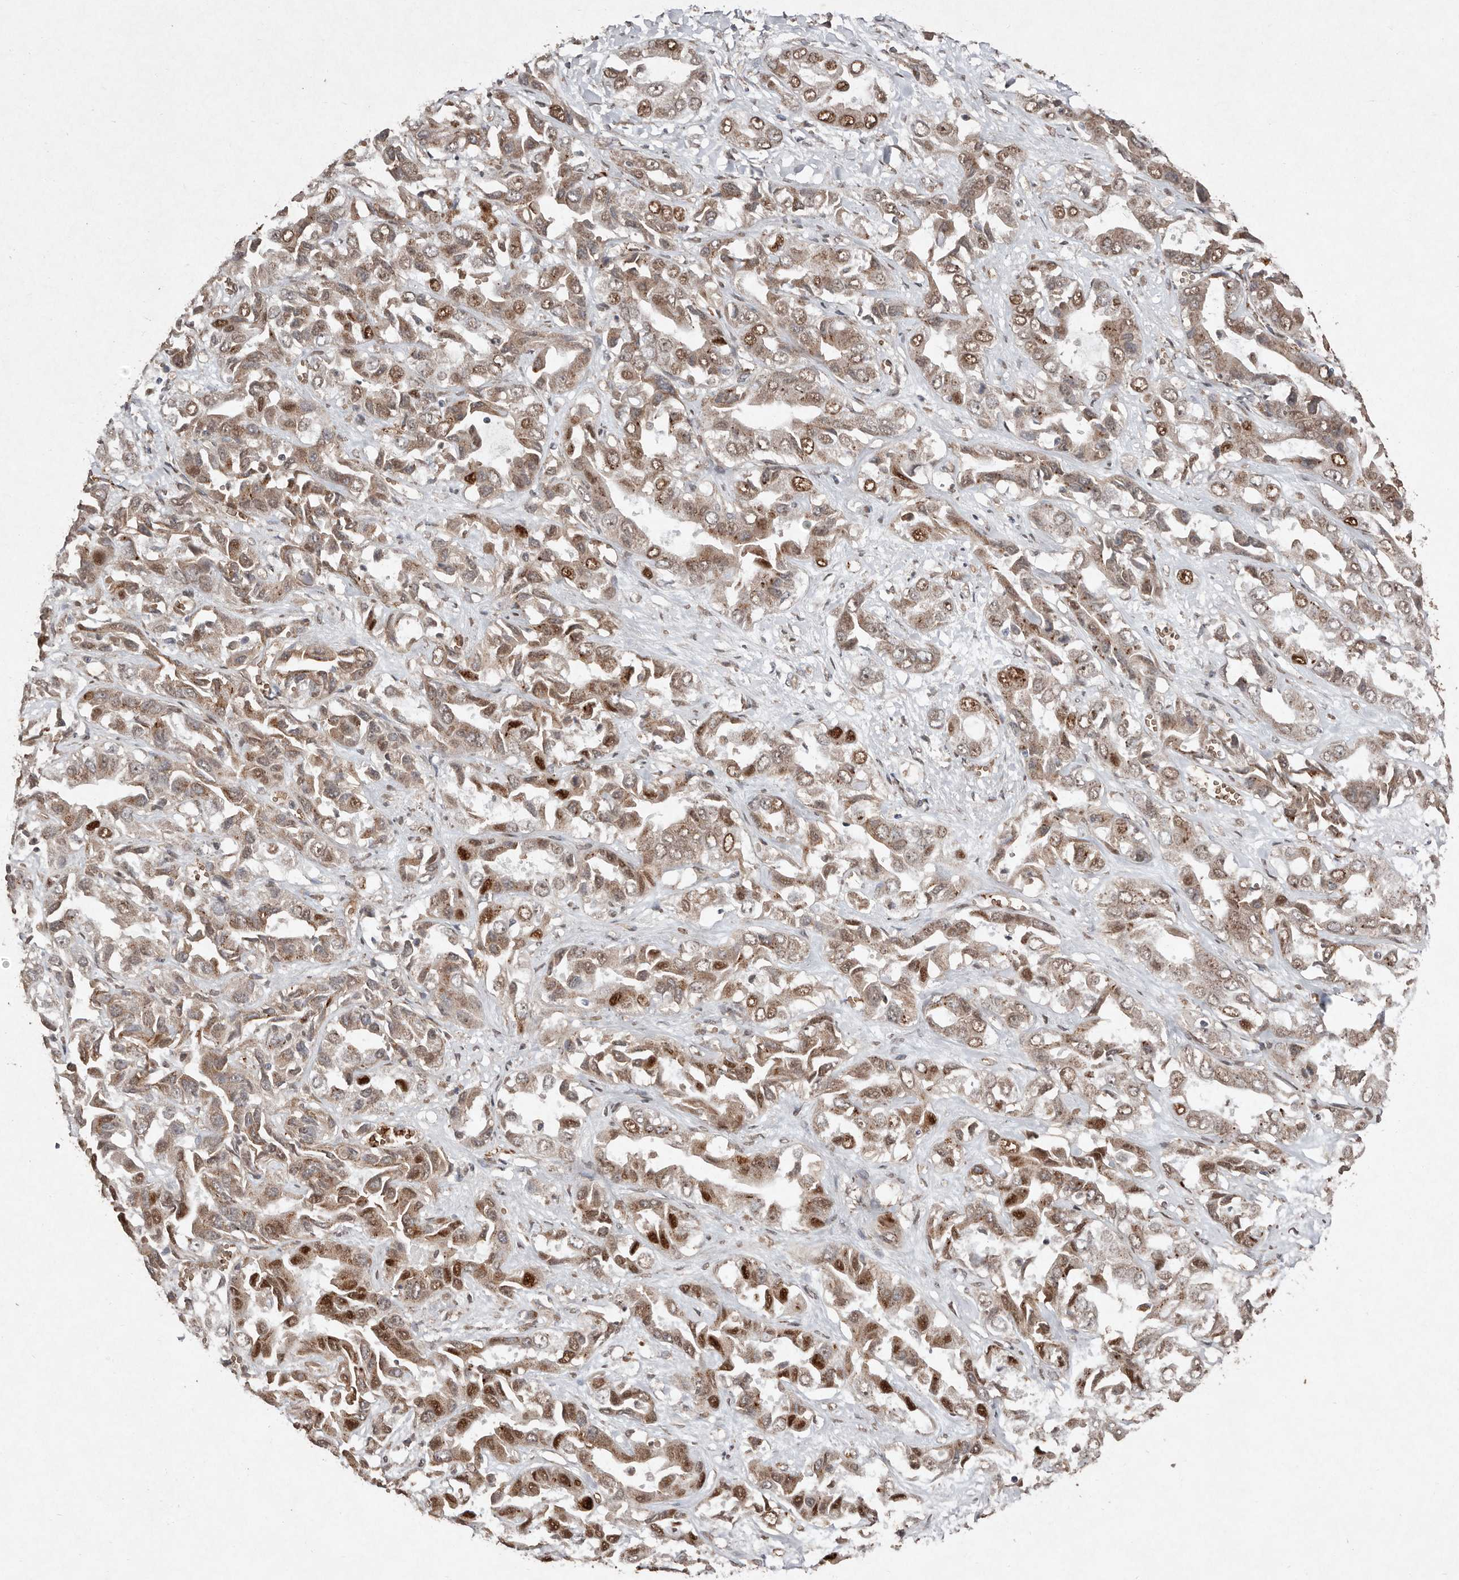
{"staining": {"intensity": "moderate", "quantity": ">75%", "location": "cytoplasmic/membranous,nuclear"}, "tissue": "liver cancer", "cell_type": "Tumor cells", "image_type": "cancer", "snomed": [{"axis": "morphology", "description": "Cholangiocarcinoma"}, {"axis": "topography", "description": "Liver"}], "caption": "An IHC micrograph of neoplastic tissue is shown. Protein staining in brown shows moderate cytoplasmic/membranous and nuclear positivity in cholangiocarcinoma (liver) within tumor cells. (DAB = brown stain, brightfield microscopy at high magnification).", "gene": "DIP2C", "patient": {"sex": "female", "age": 52}}